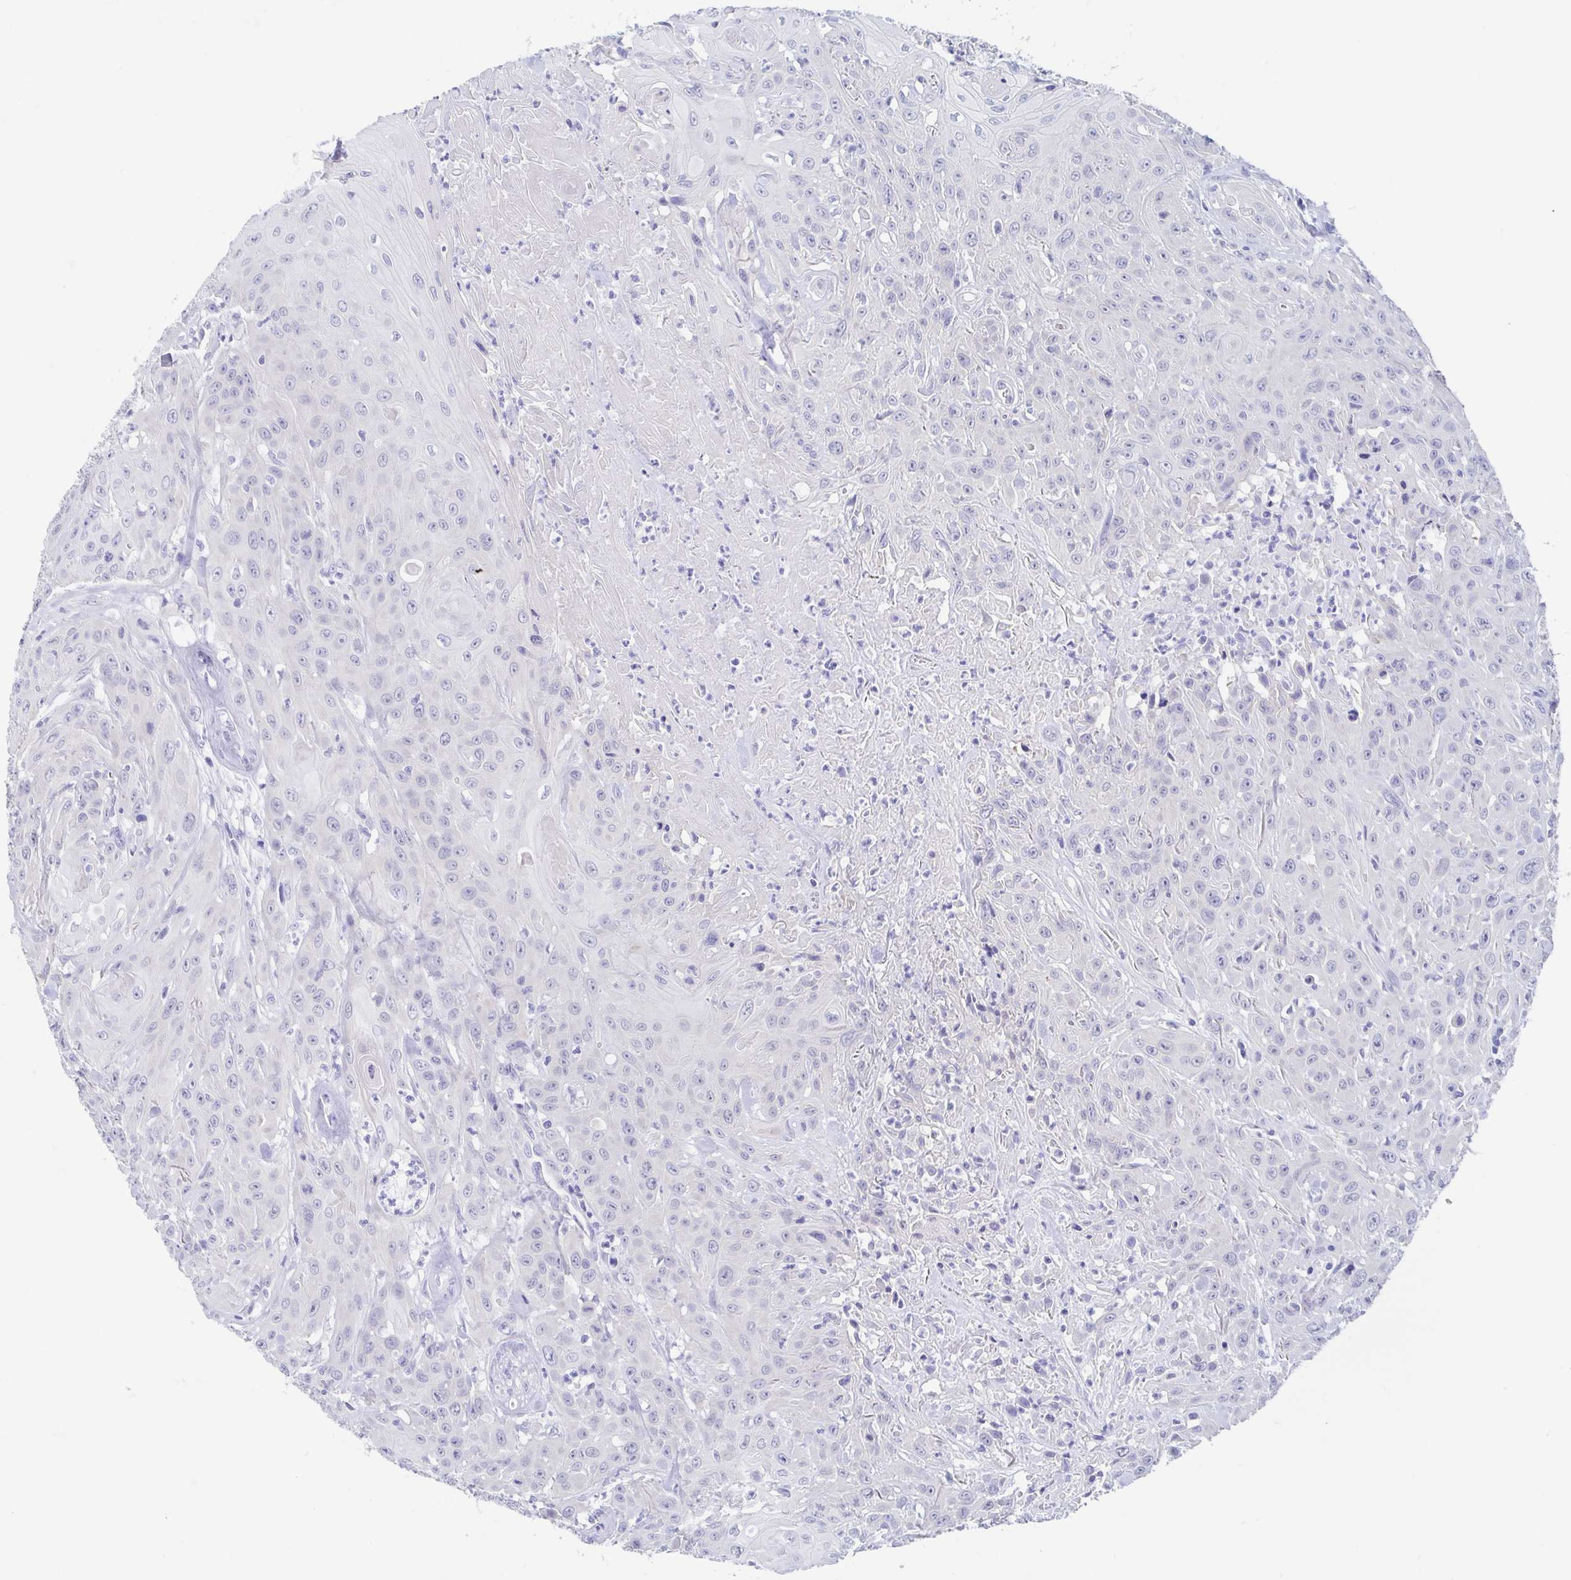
{"staining": {"intensity": "negative", "quantity": "none", "location": "none"}, "tissue": "head and neck cancer", "cell_type": "Tumor cells", "image_type": "cancer", "snomed": [{"axis": "morphology", "description": "Squamous cell carcinoma, NOS"}, {"axis": "topography", "description": "Skin"}, {"axis": "topography", "description": "Head-Neck"}], "caption": "Immunohistochemical staining of human squamous cell carcinoma (head and neck) displays no significant expression in tumor cells. (Brightfield microscopy of DAB (3,3'-diaminobenzidine) immunohistochemistry (IHC) at high magnification).", "gene": "TEX12", "patient": {"sex": "male", "age": 80}}